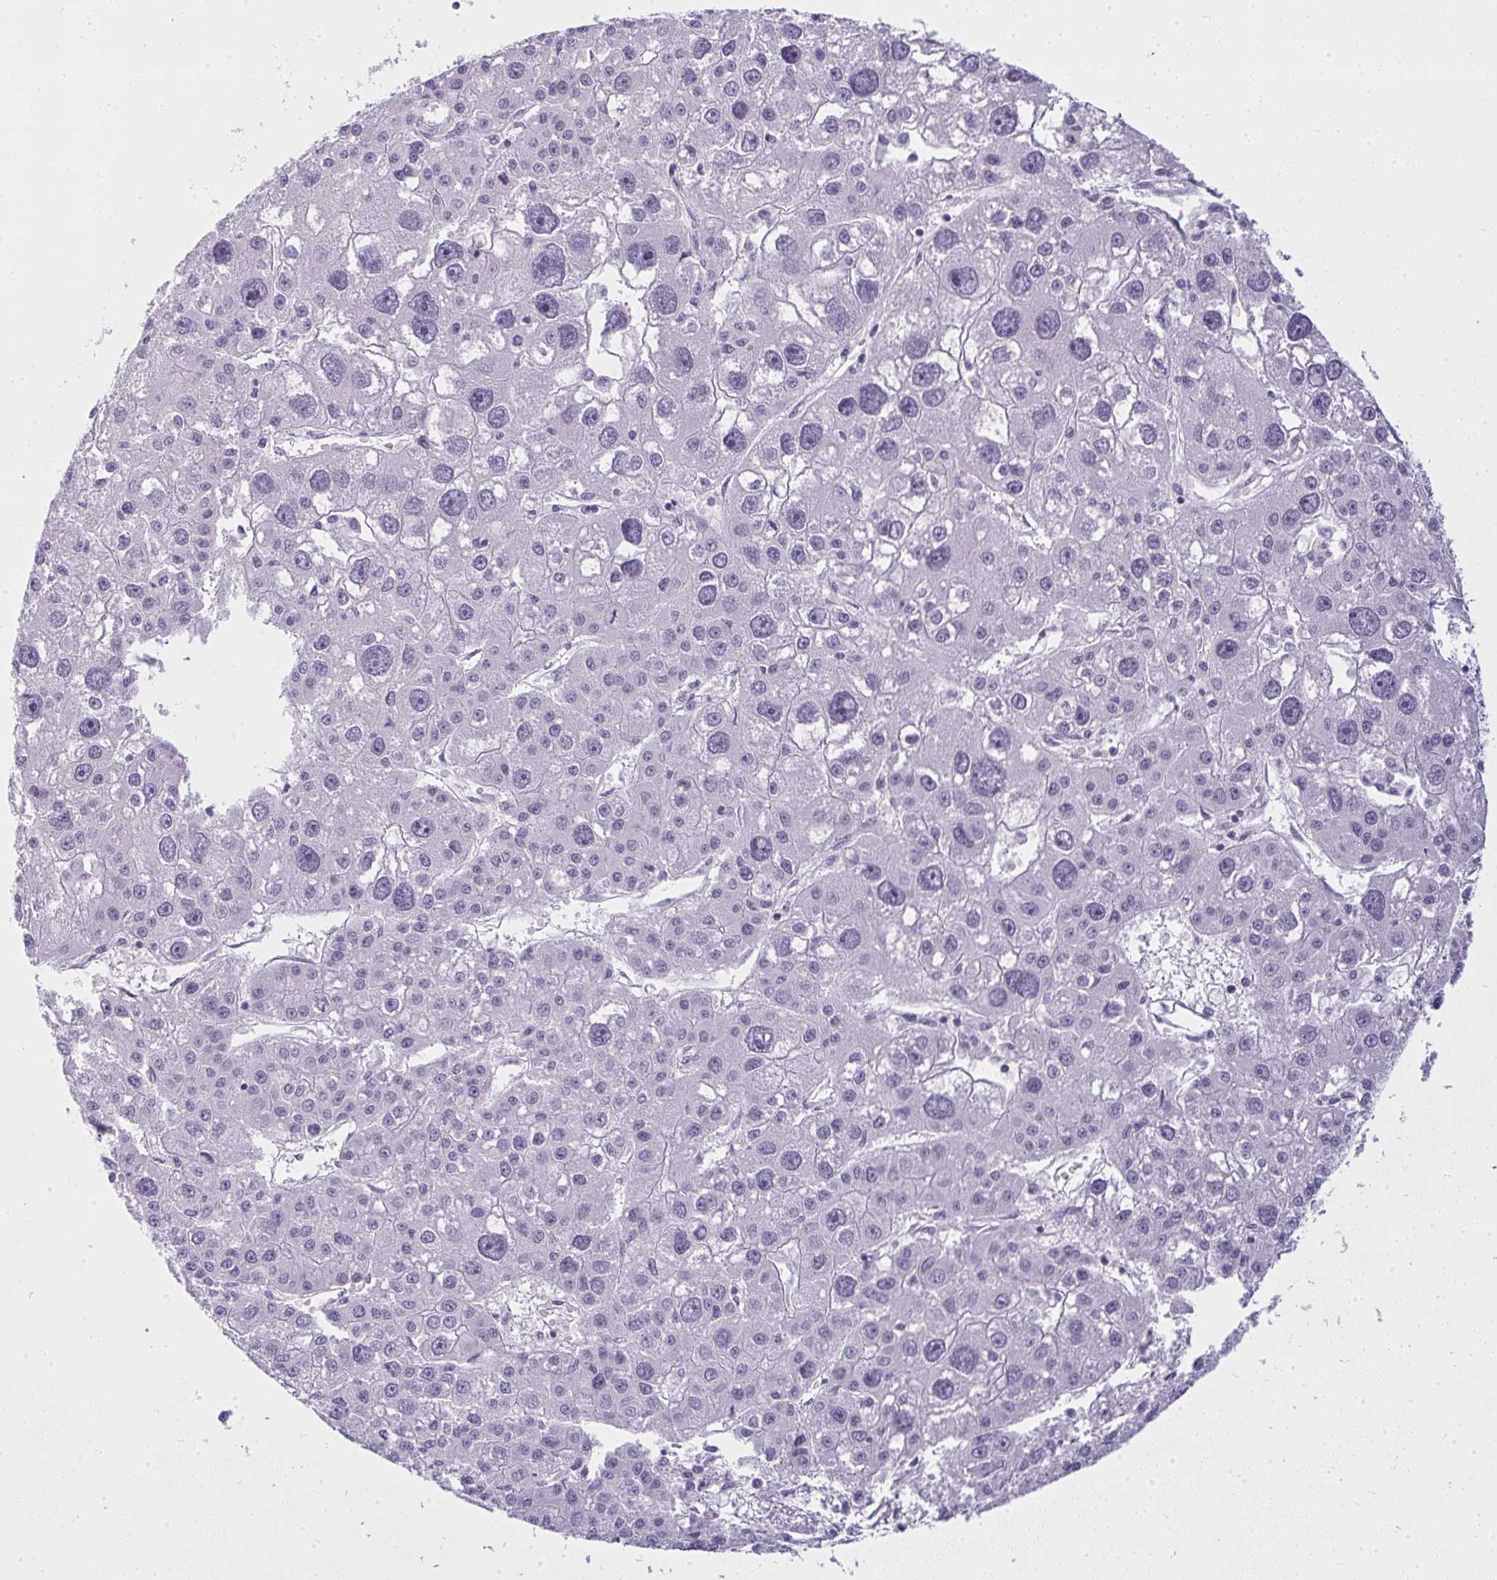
{"staining": {"intensity": "negative", "quantity": "none", "location": "none"}, "tissue": "liver cancer", "cell_type": "Tumor cells", "image_type": "cancer", "snomed": [{"axis": "morphology", "description": "Carcinoma, Hepatocellular, NOS"}, {"axis": "topography", "description": "Liver"}], "caption": "This is an immunohistochemistry (IHC) histopathology image of human liver cancer (hepatocellular carcinoma). There is no positivity in tumor cells.", "gene": "ZNF182", "patient": {"sex": "male", "age": 73}}